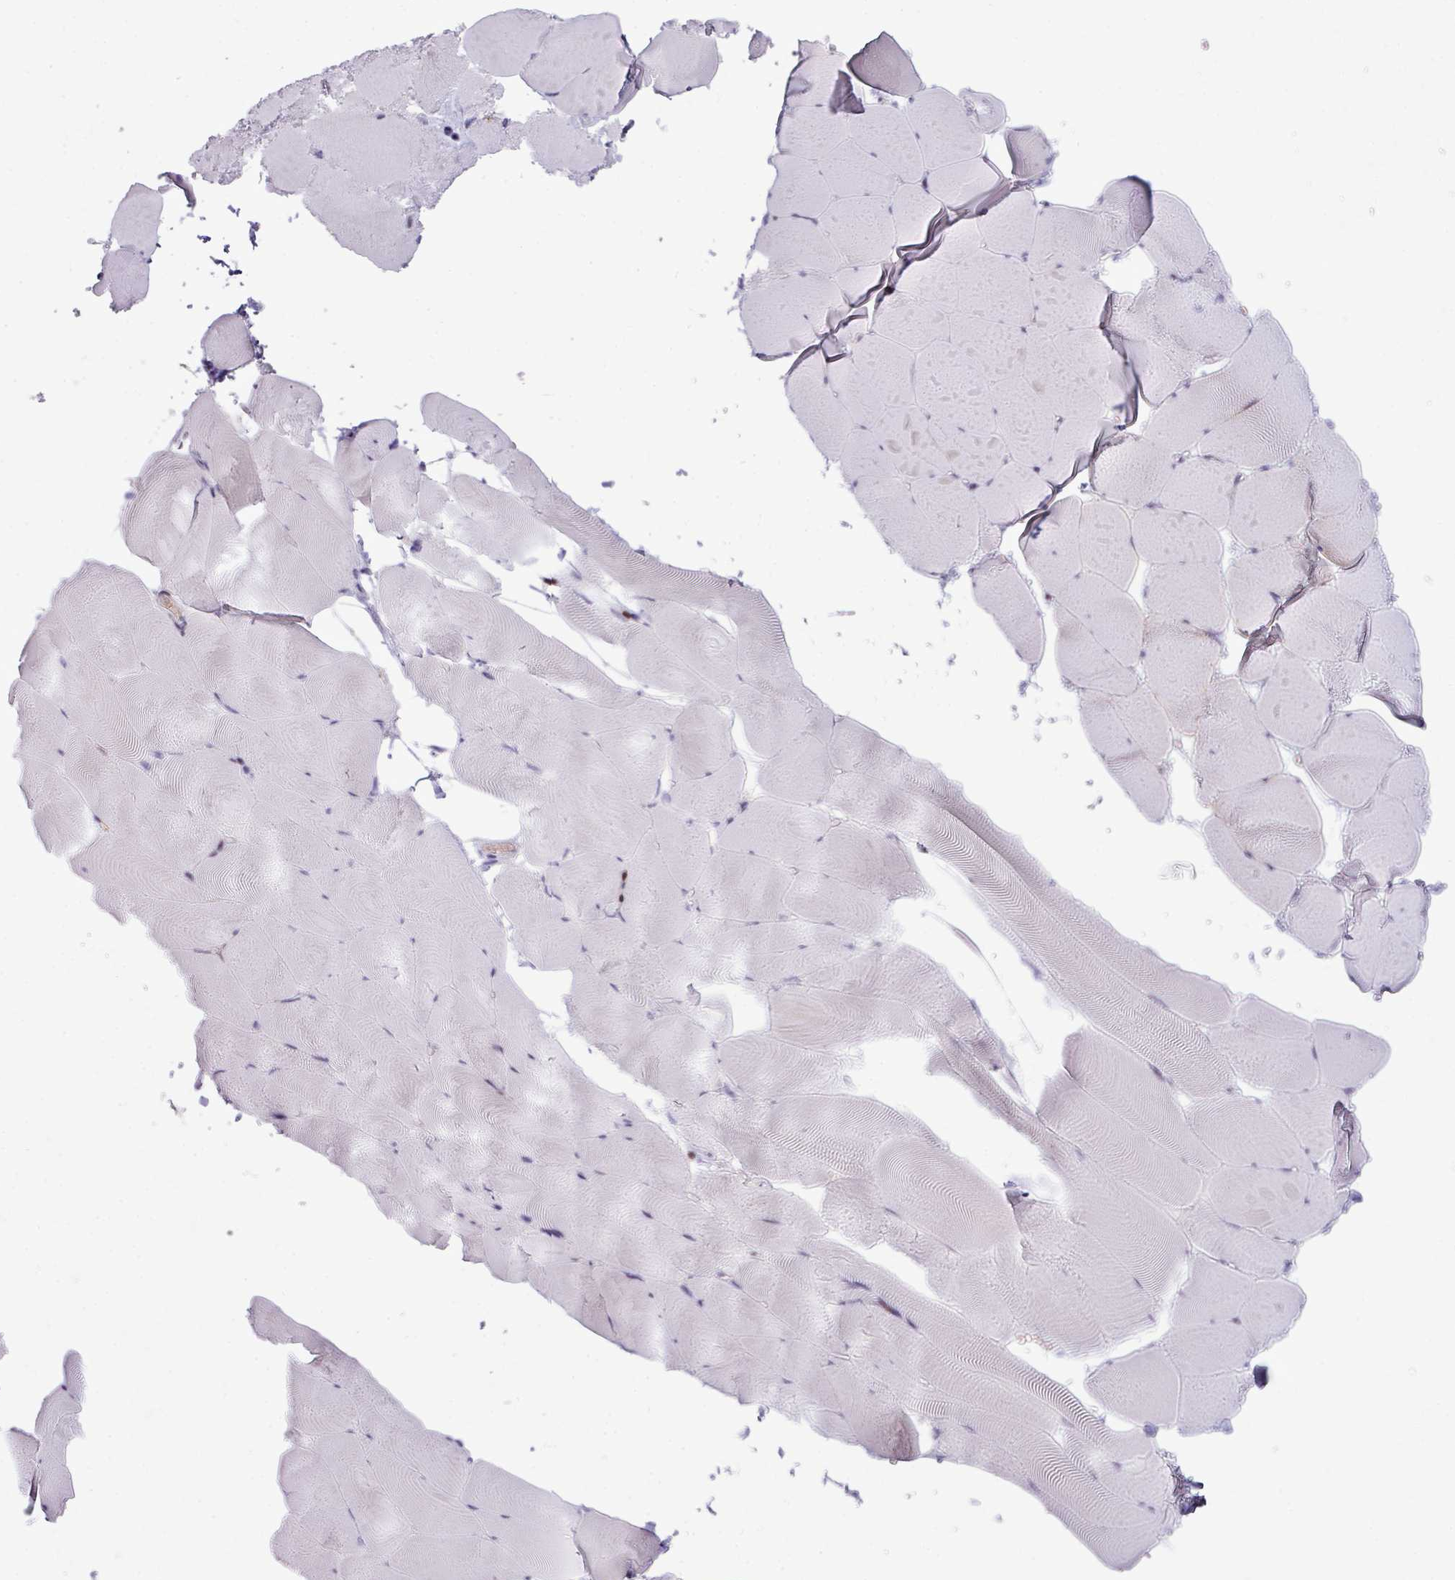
{"staining": {"intensity": "negative", "quantity": "none", "location": "none"}, "tissue": "skeletal muscle", "cell_type": "Myocytes", "image_type": "normal", "snomed": [{"axis": "morphology", "description": "Normal tissue, NOS"}, {"axis": "topography", "description": "Skeletal muscle"}], "caption": "An IHC photomicrograph of benign skeletal muscle is shown. There is no staining in myocytes of skeletal muscle. Nuclei are stained in blue.", "gene": "SLC66A2", "patient": {"sex": "female", "age": 64}}